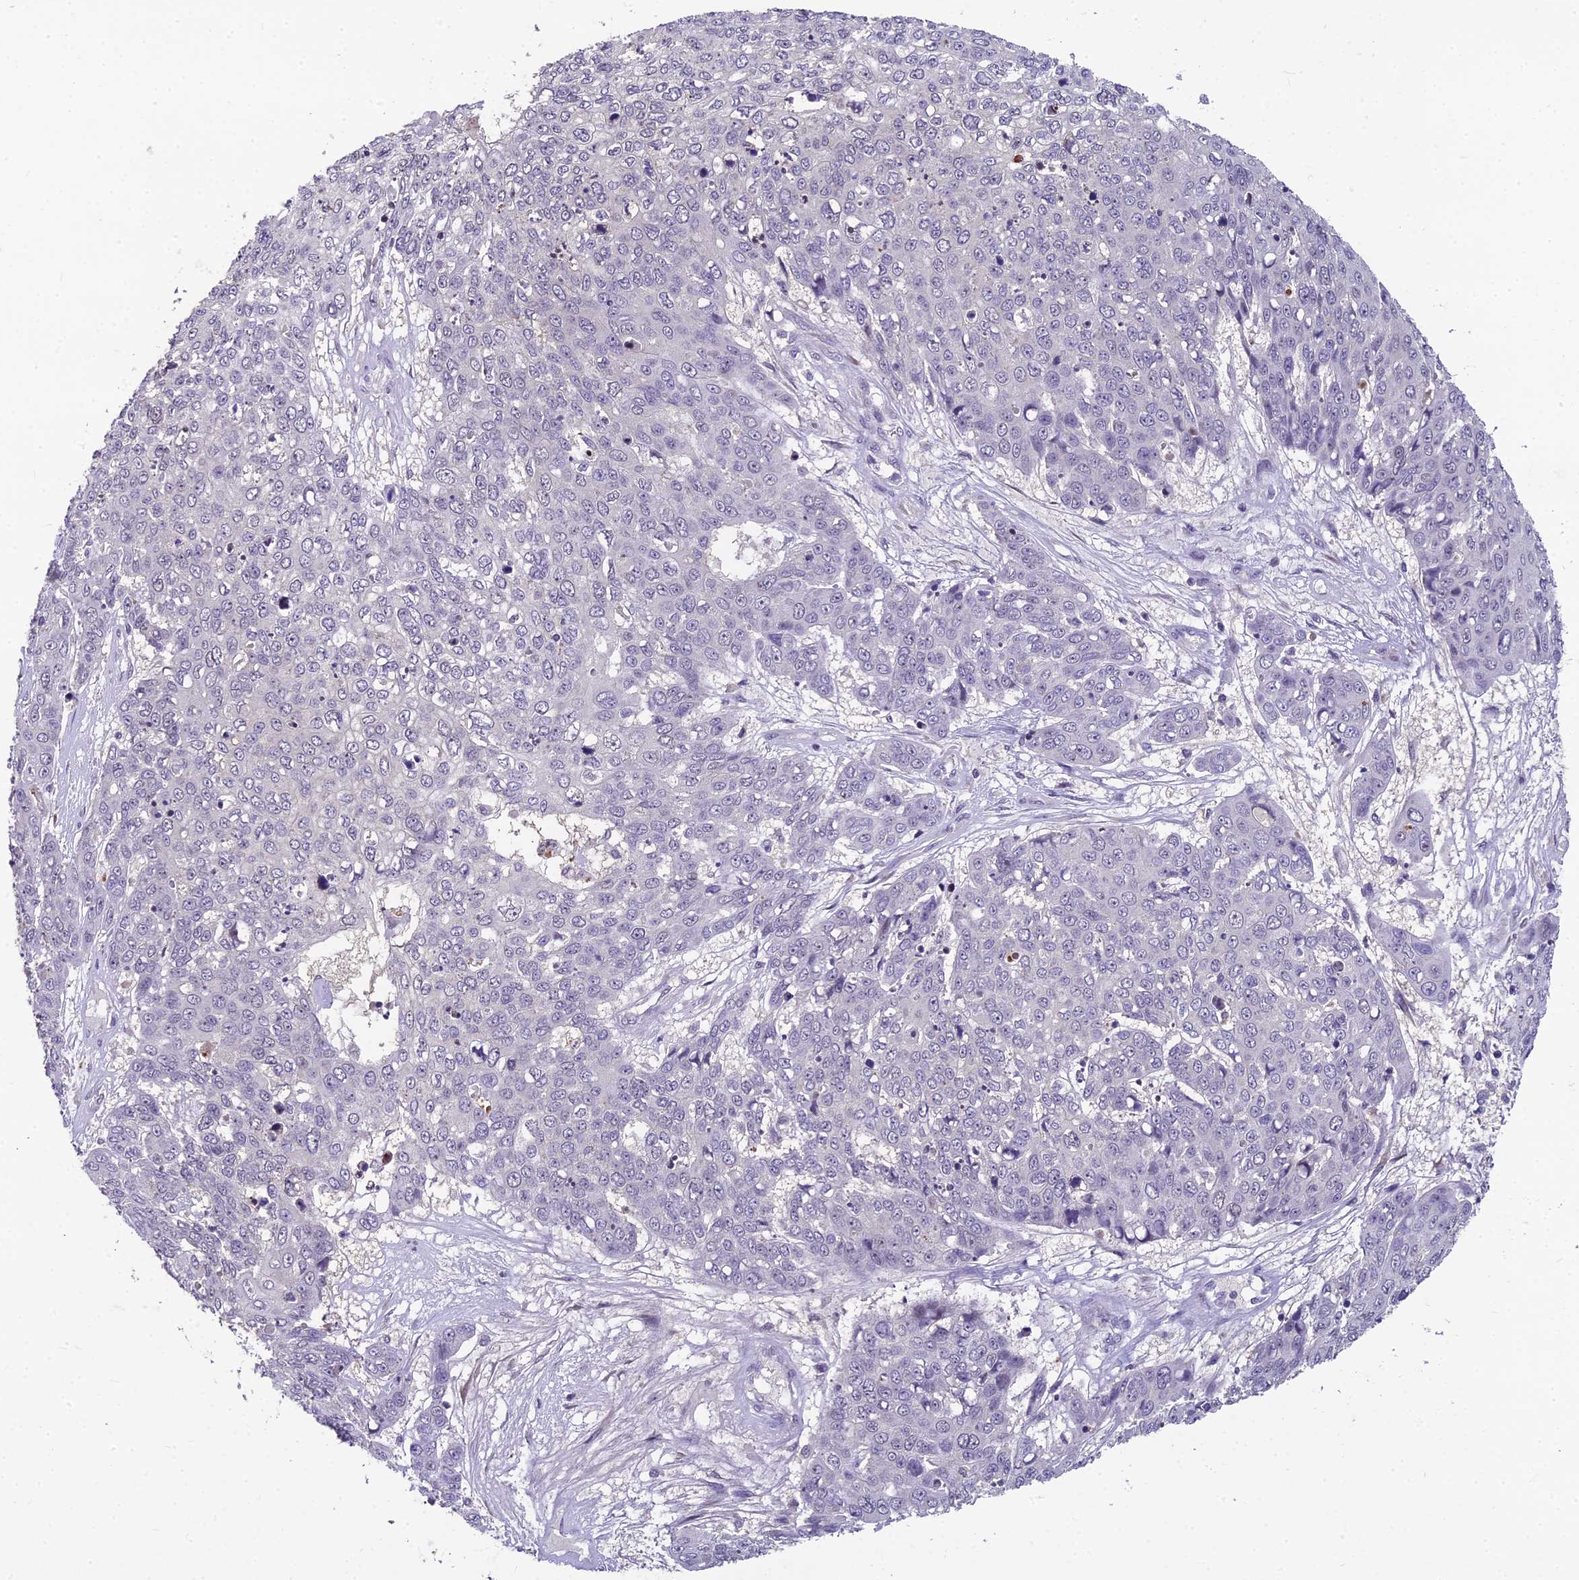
{"staining": {"intensity": "negative", "quantity": "none", "location": "none"}, "tissue": "skin cancer", "cell_type": "Tumor cells", "image_type": "cancer", "snomed": [{"axis": "morphology", "description": "Squamous cell carcinoma, NOS"}, {"axis": "topography", "description": "Skin"}], "caption": "High power microscopy photomicrograph of an IHC micrograph of skin cancer, revealing no significant expression in tumor cells. Nuclei are stained in blue.", "gene": "ZNF333", "patient": {"sex": "male", "age": 71}}